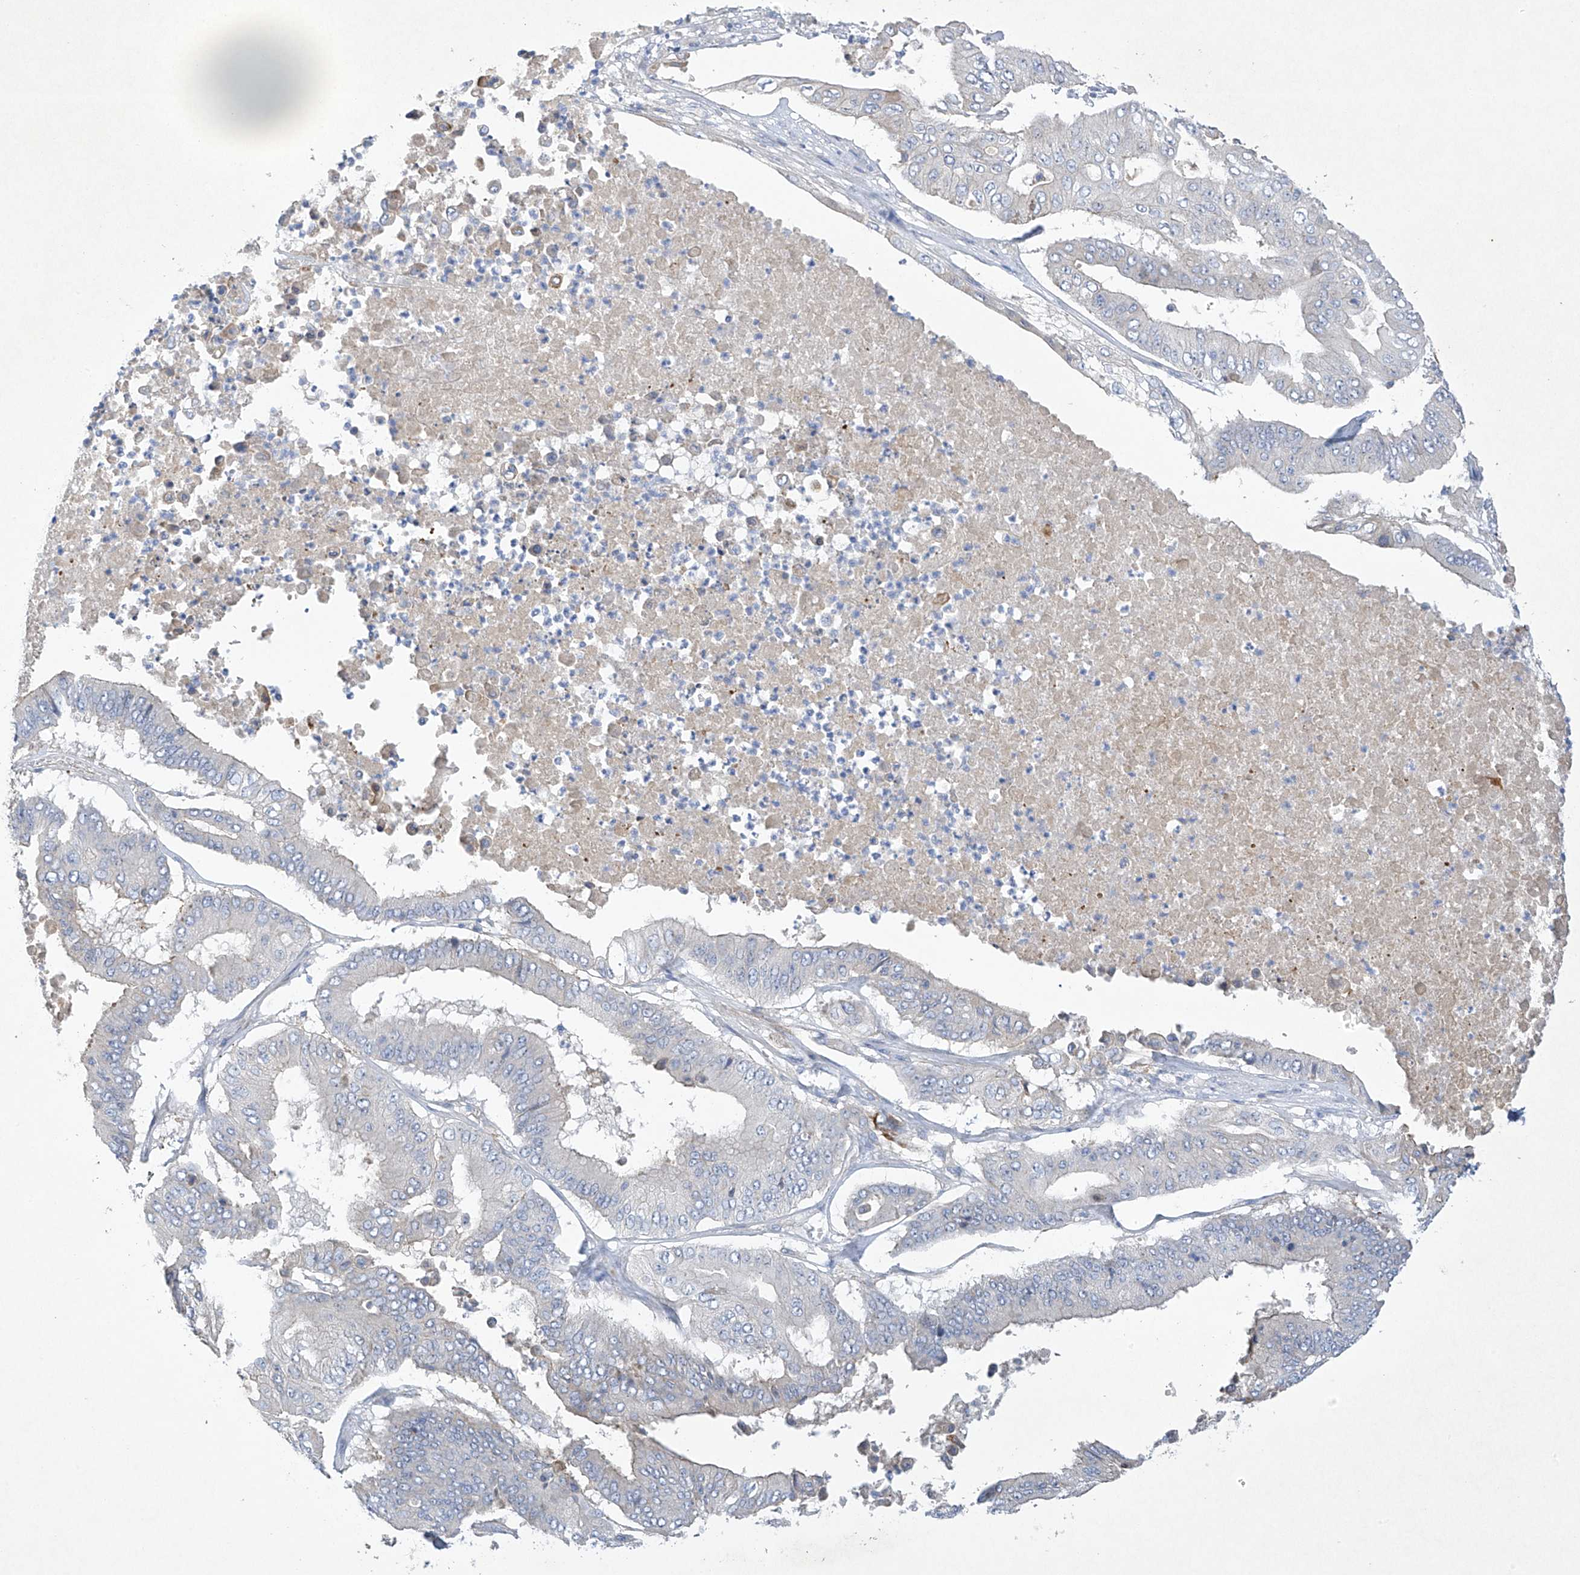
{"staining": {"intensity": "negative", "quantity": "none", "location": "none"}, "tissue": "pancreatic cancer", "cell_type": "Tumor cells", "image_type": "cancer", "snomed": [{"axis": "morphology", "description": "Adenocarcinoma, NOS"}, {"axis": "topography", "description": "Pancreas"}], "caption": "Immunohistochemical staining of adenocarcinoma (pancreatic) shows no significant staining in tumor cells.", "gene": "PRSS12", "patient": {"sex": "female", "age": 77}}